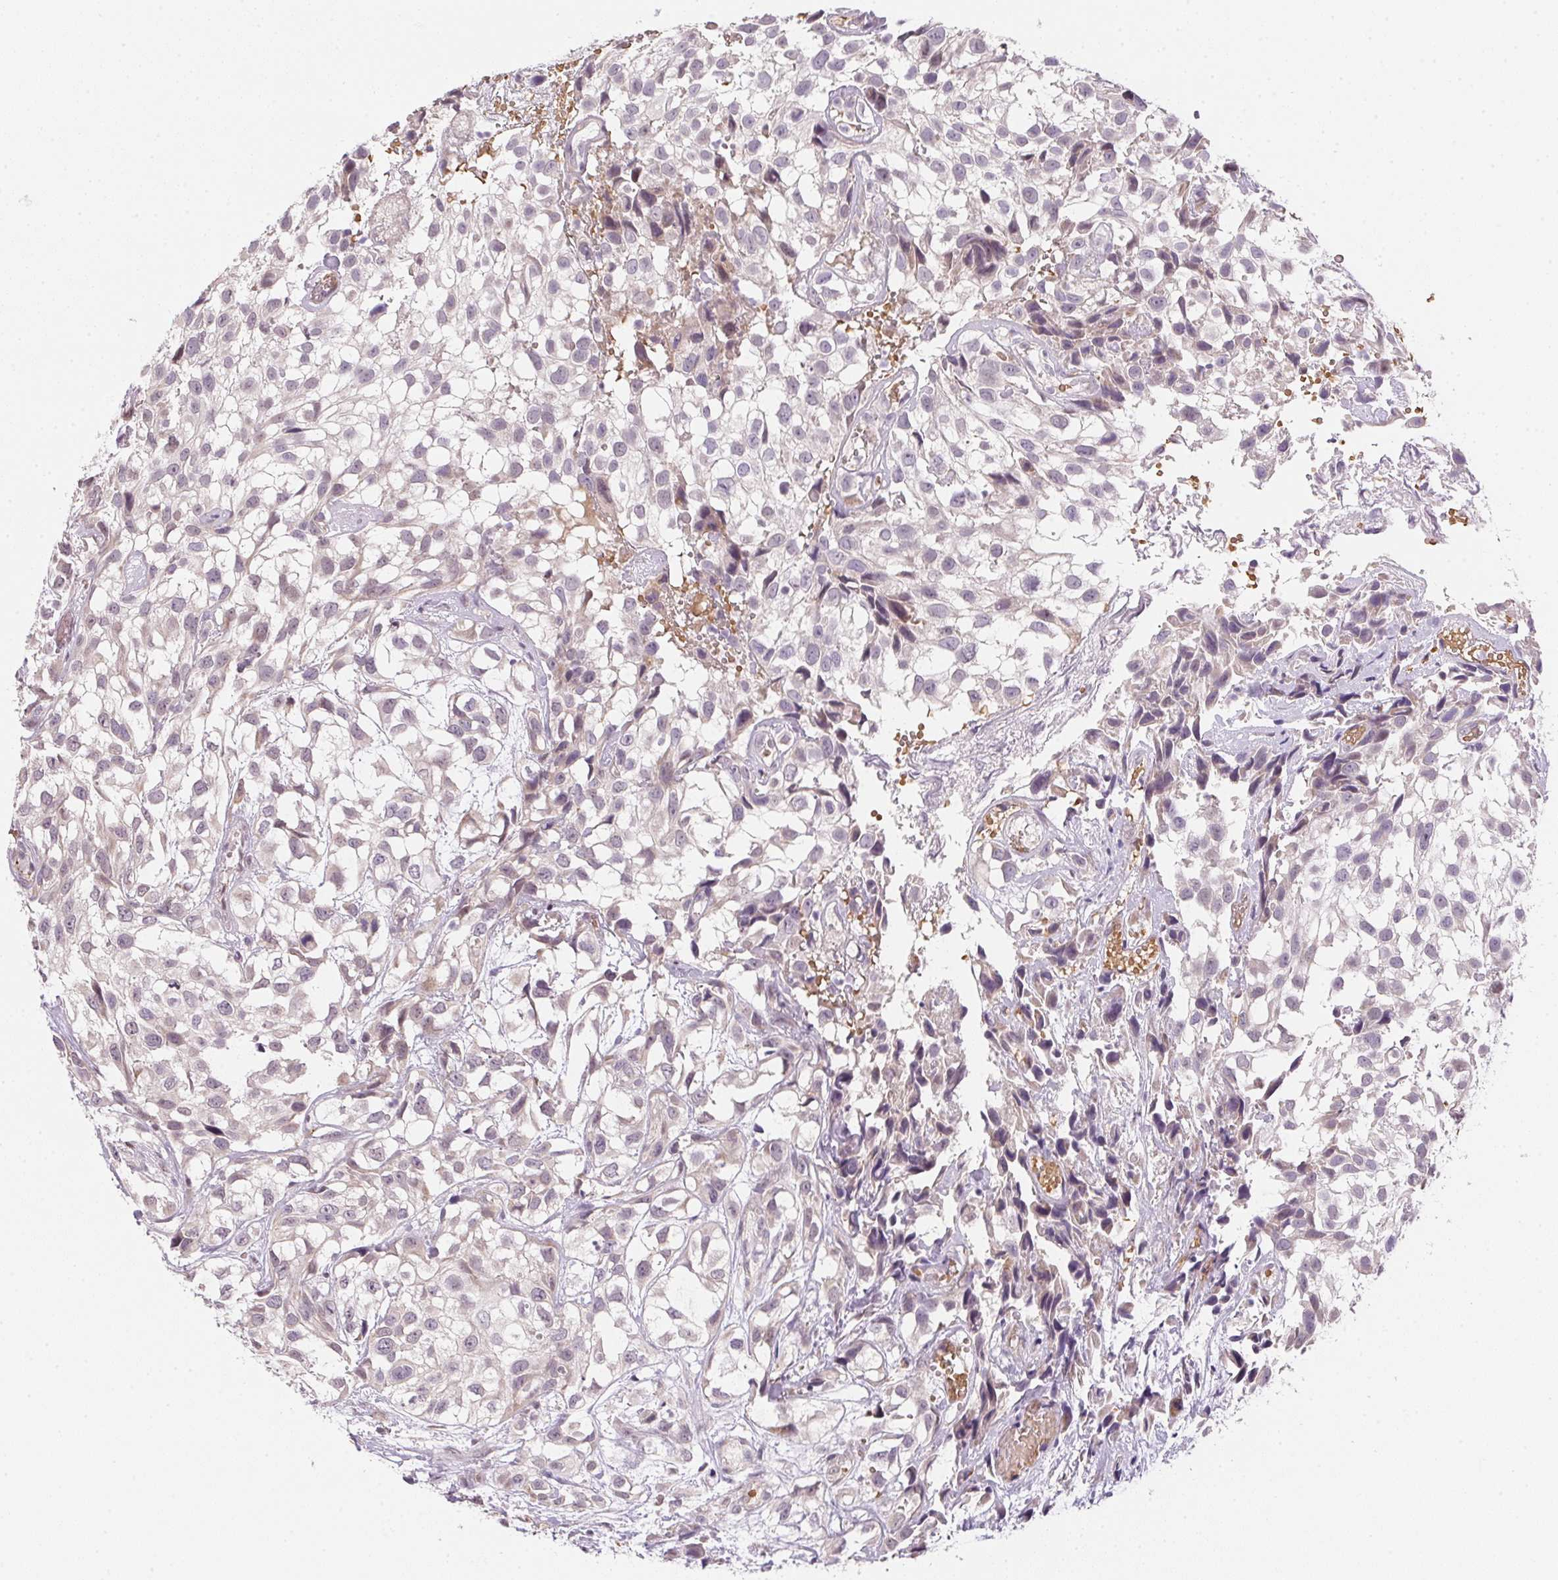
{"staining": {"intensity": "negative", "quantity": "none", "location": "none"}, "tissue": "urothelial cancer", "cell_type": "Tumor cells", "image_type": "cancer", "snomed": [{"axis": "morphology", "description": "Urothelial carcinoma, High grade"}, {"axis": "topography", "description": "Urinary bladder"}], "caption": "Urothelial carcinoma (high-grade) was stained to show a protein in brown. There is no significant expression in tumor cells.", "gene": "METTL13", "patient": {"sex": "male", "age": 56}}